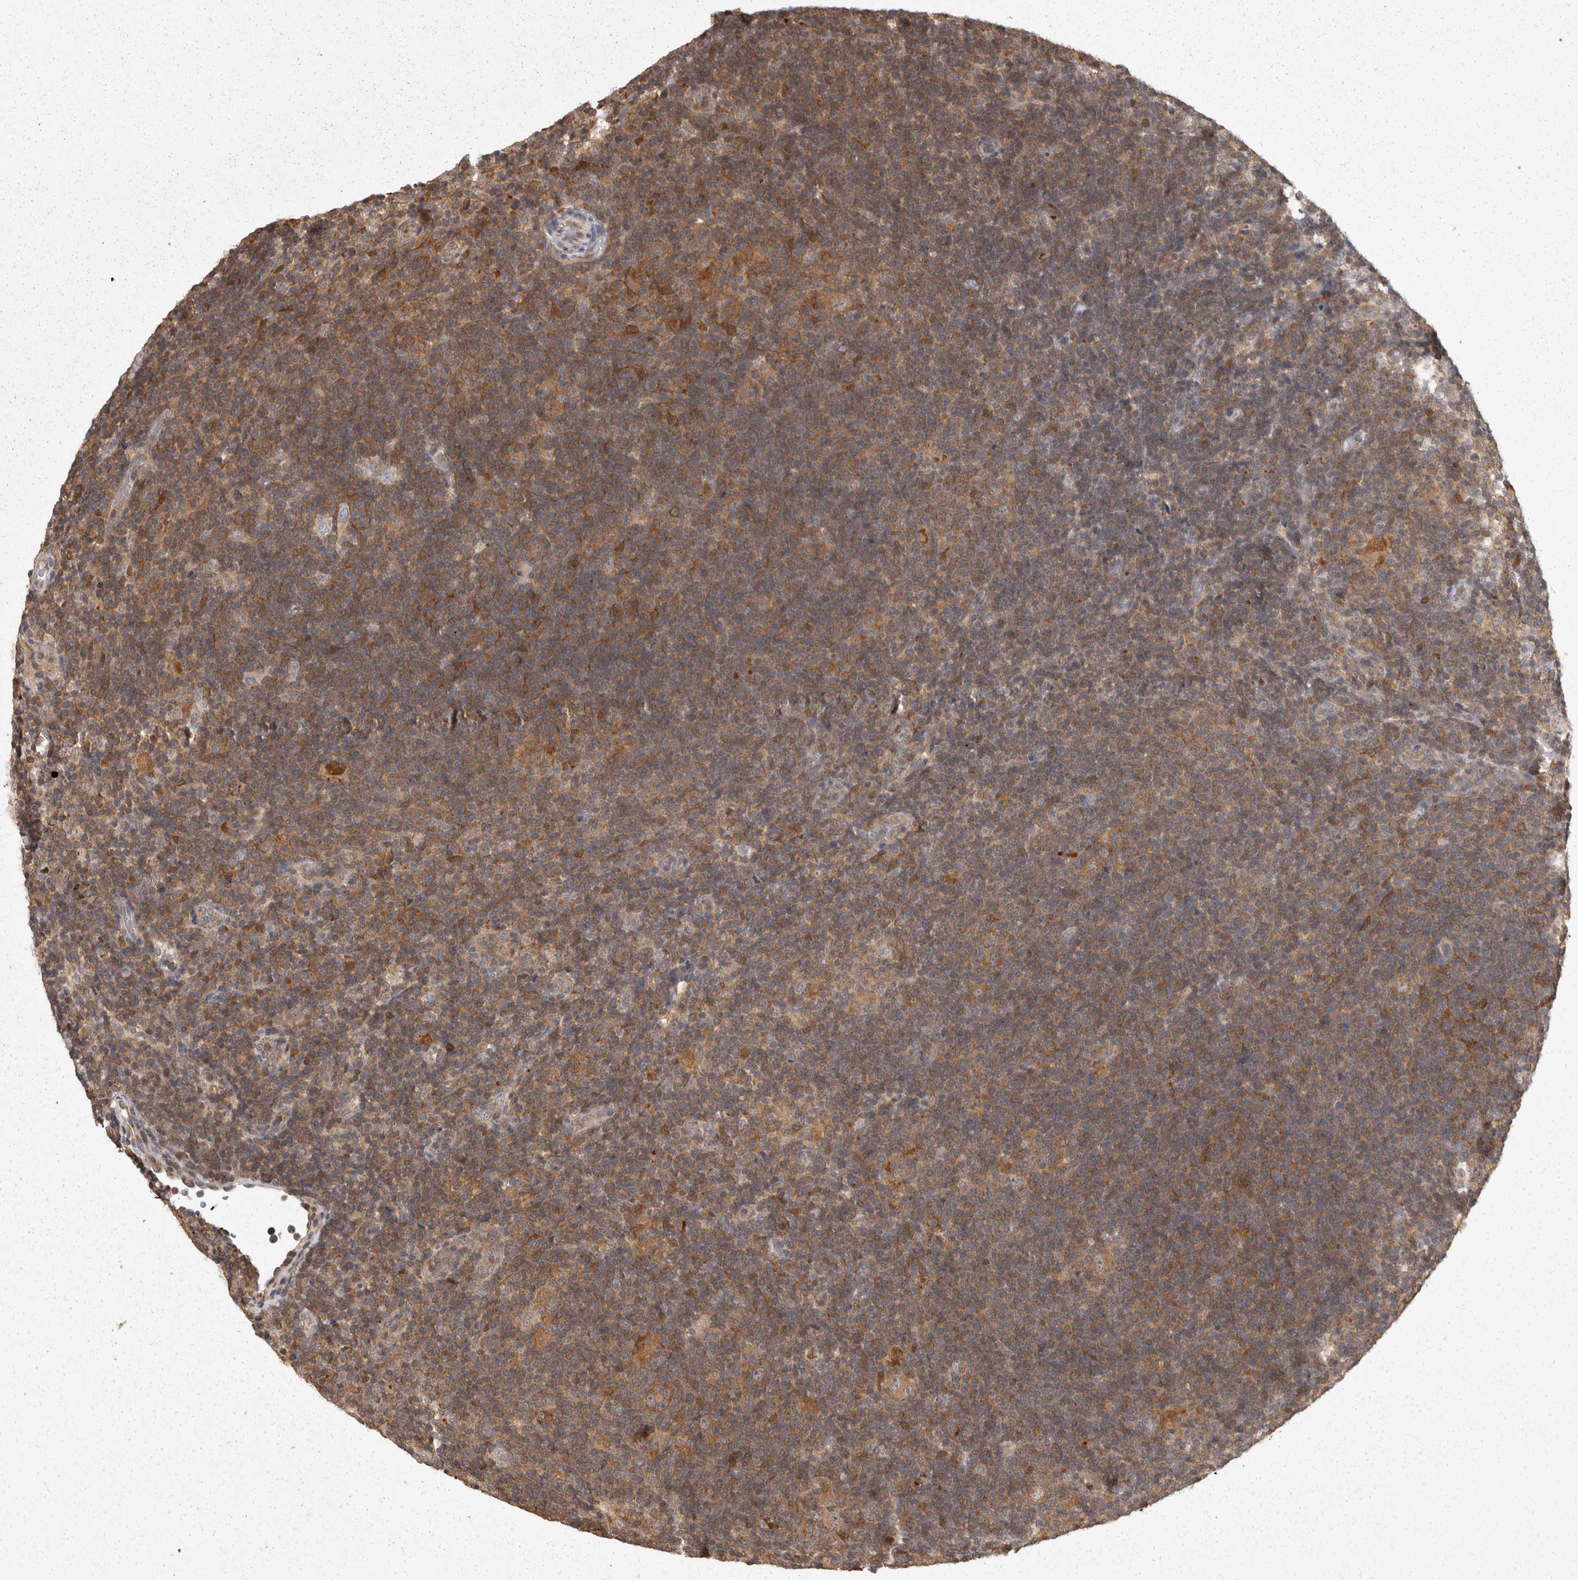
{"staining": {"intensity": "moderate", "quantity": "25%-75%", "location": "cytoplasmic/membranous"}, "tissue": "lymphoma", "cell_type": "Tumor cells", "image_type": "cancer", "snomed": [{"axis": "morphology", "description": "Hodgkin's disease, NOS"}, {"axis": "topography", "description": "Lymph node"}], "caption": "Hodgkin's disease tissue exhibits moderate cytoplasmic/membranous staining in approximately 25%-75% of tumor cells, visualized by immunohistochemistry.", "gene": "ACAT2", "patient": {"sex": "female", "age": 57}}